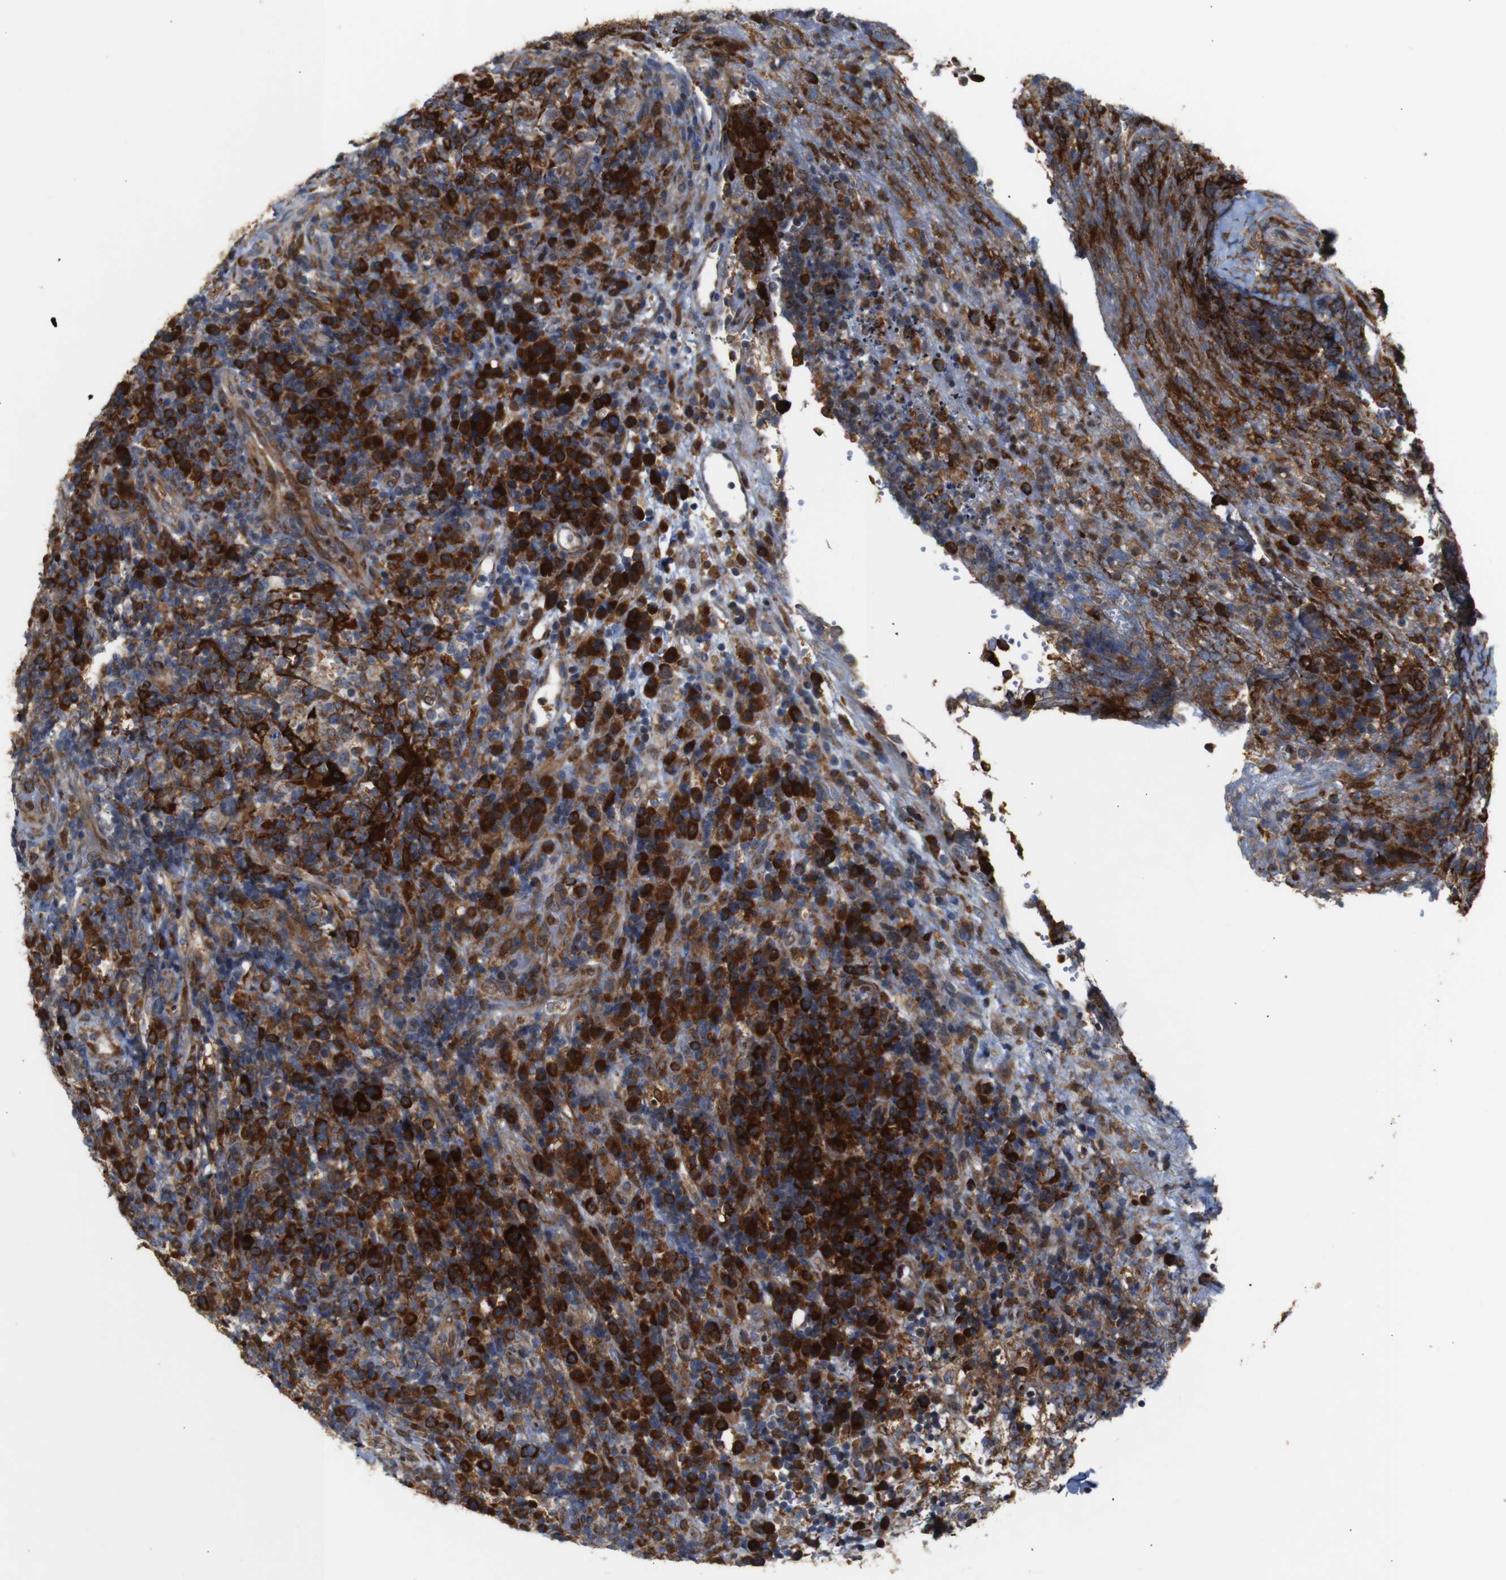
{"staining": {"intensity": "strong", "quantity": ">75%", "location": "cytoplasmic/membranous"}, "tissue": "lymphoma", "cell_type": "Tumor cells", "image_type": "cancer", "snomed": [{"axis": "morphology", "description": "Malignant lymphoma, non-Hodgkin's type, High grade"}, {"axis": "topography", "description": "Lymph node"}], "caption": "Malignant lymphoma, non-Hodgkin's type (high-grade) stained with a brown dye shows strong cytoplasmic/membranous positive expression in approximately >75% of tumor cells.", "gene": "PTPN1", "patient": {"sex": "female", "age": 76}}